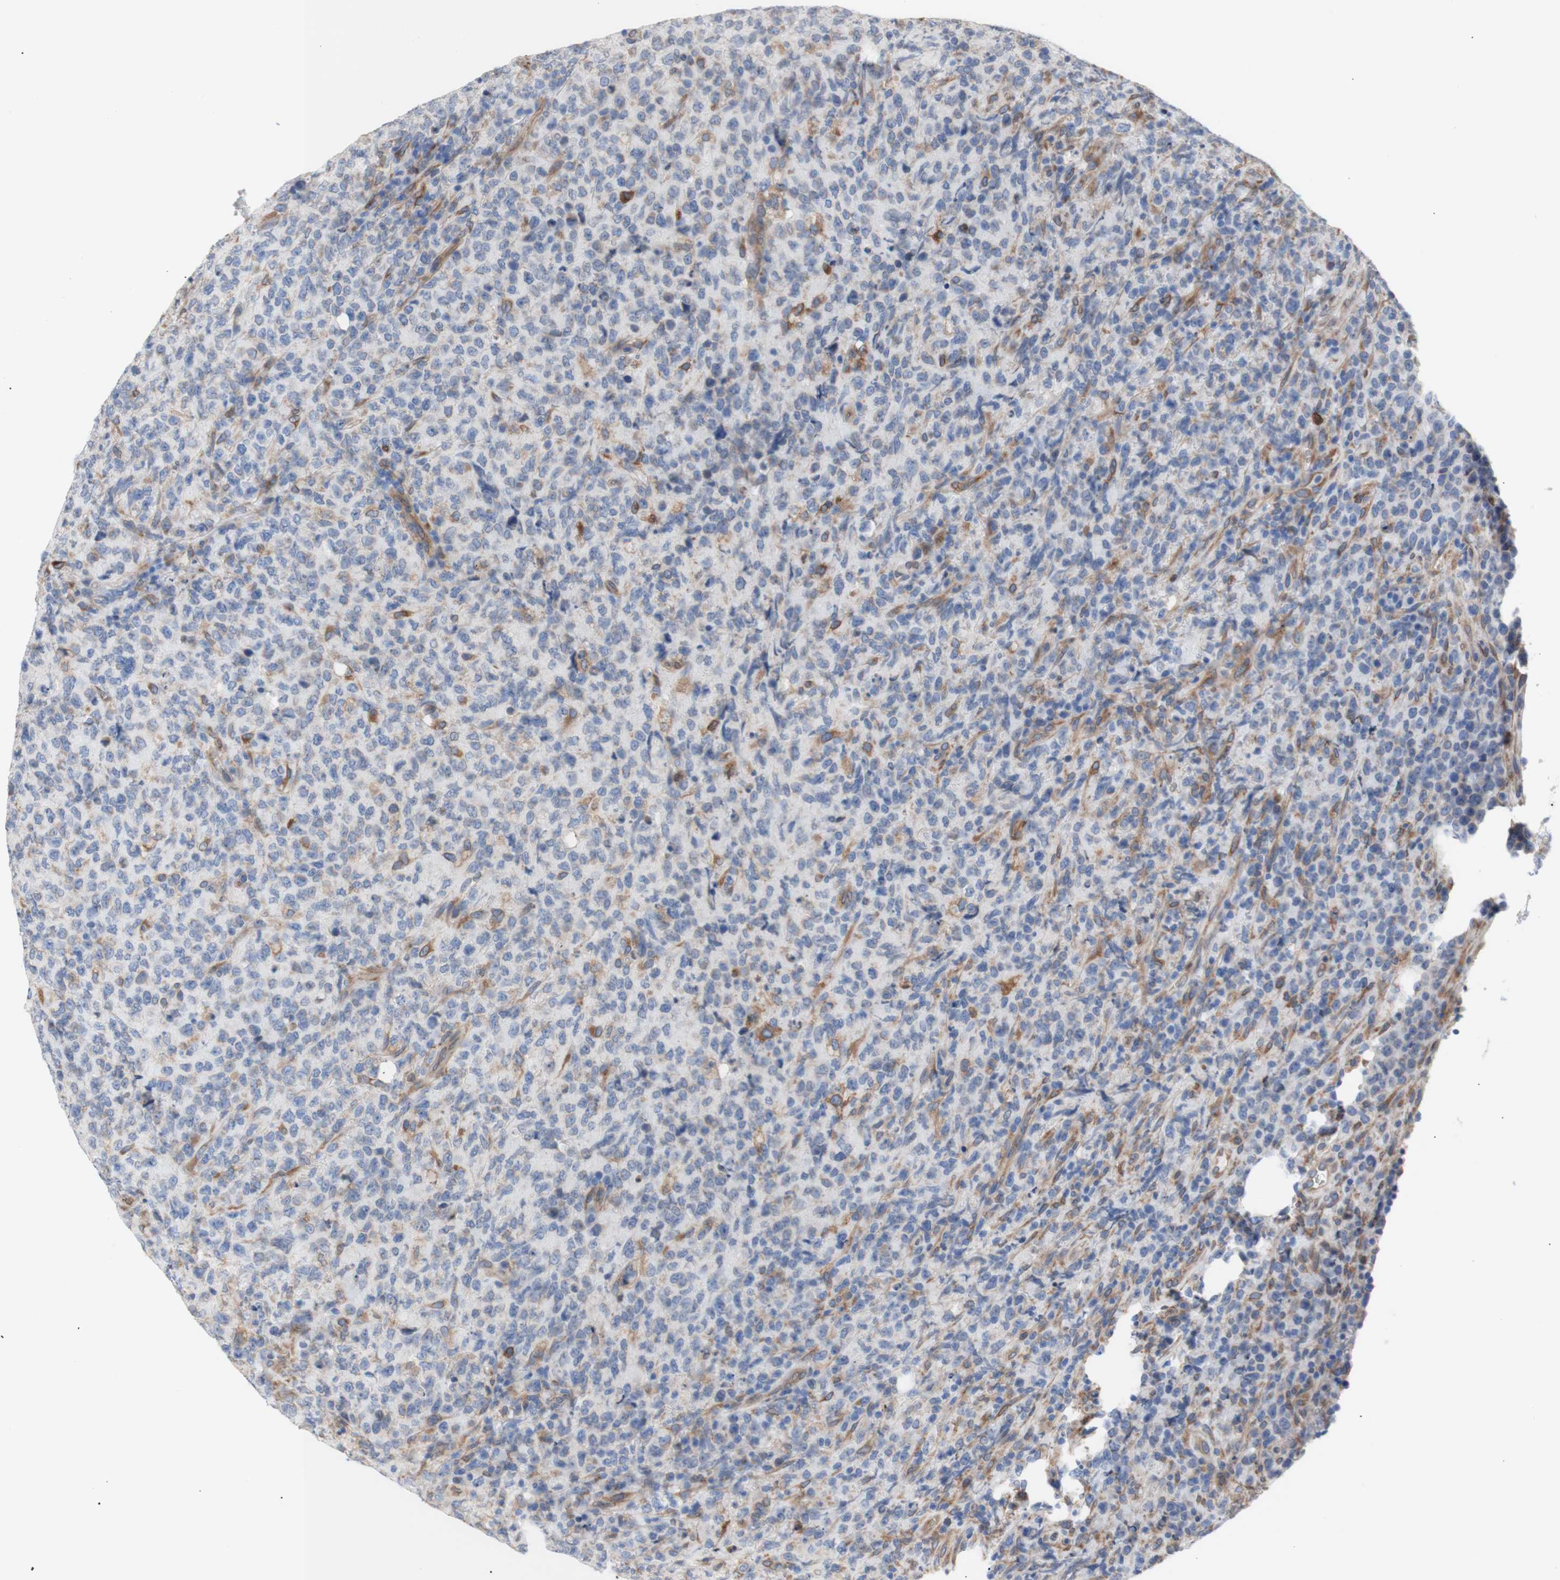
{"staining": {"intensity": "moderate", "quantity": "<25%", "location": "cytoplasmic/membranous"}, "tissue": "lymphoma", "cell_type": "Tumor cells", "image_type": "cancer", "snomed": [{"axis": "morphology", "description": "Malignant lymphoma, non-Hodgkin's type, High grade"}, {"axis": "topography", "description": "Tonsil"}], "caption": "Immunohistochemistry (IHC) histopathology image of lymphoma stained for a protein (brown), which reveals low levels of moderate cytoplasmic/membranous expression in about <25% of tumor cells.", "gene": "ERLIN1", "patient": {"sex": "female", "age": 36}}